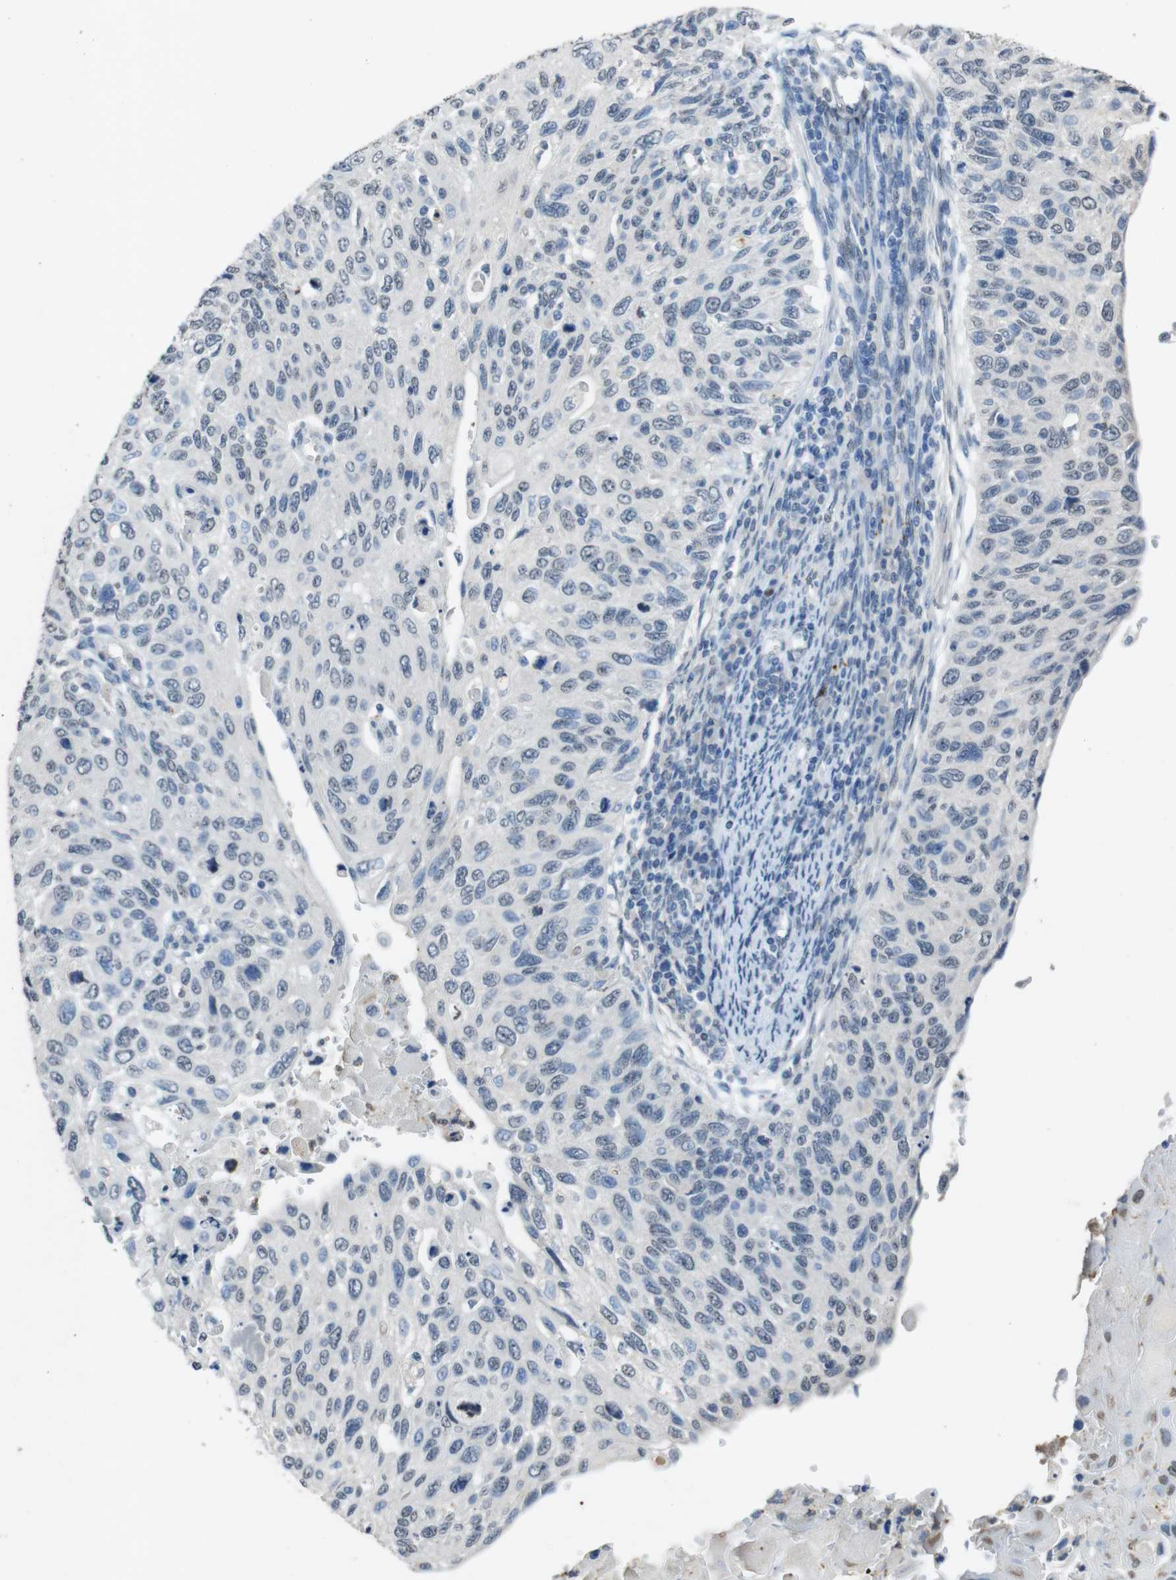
{"staining": {"intensity": "negative", "quantity": "none", "location": "none"}, "tissue": "cervical cancer", "cell_type": "Tumor cells", "image_type": "cancer", "snomed": [{"axis": "morphology", "description": "Squamous cell carcinoma, NOS"}, {"axis": "topography", "description": "Cervix"}], "caption": "Tumor cells are negative for protein expression in human cervical cancer (squamous cell carcinoma). Nuclei are stained in blue.", "gene": "STBD1", "patient": {"sex": "female", "age": 70}}